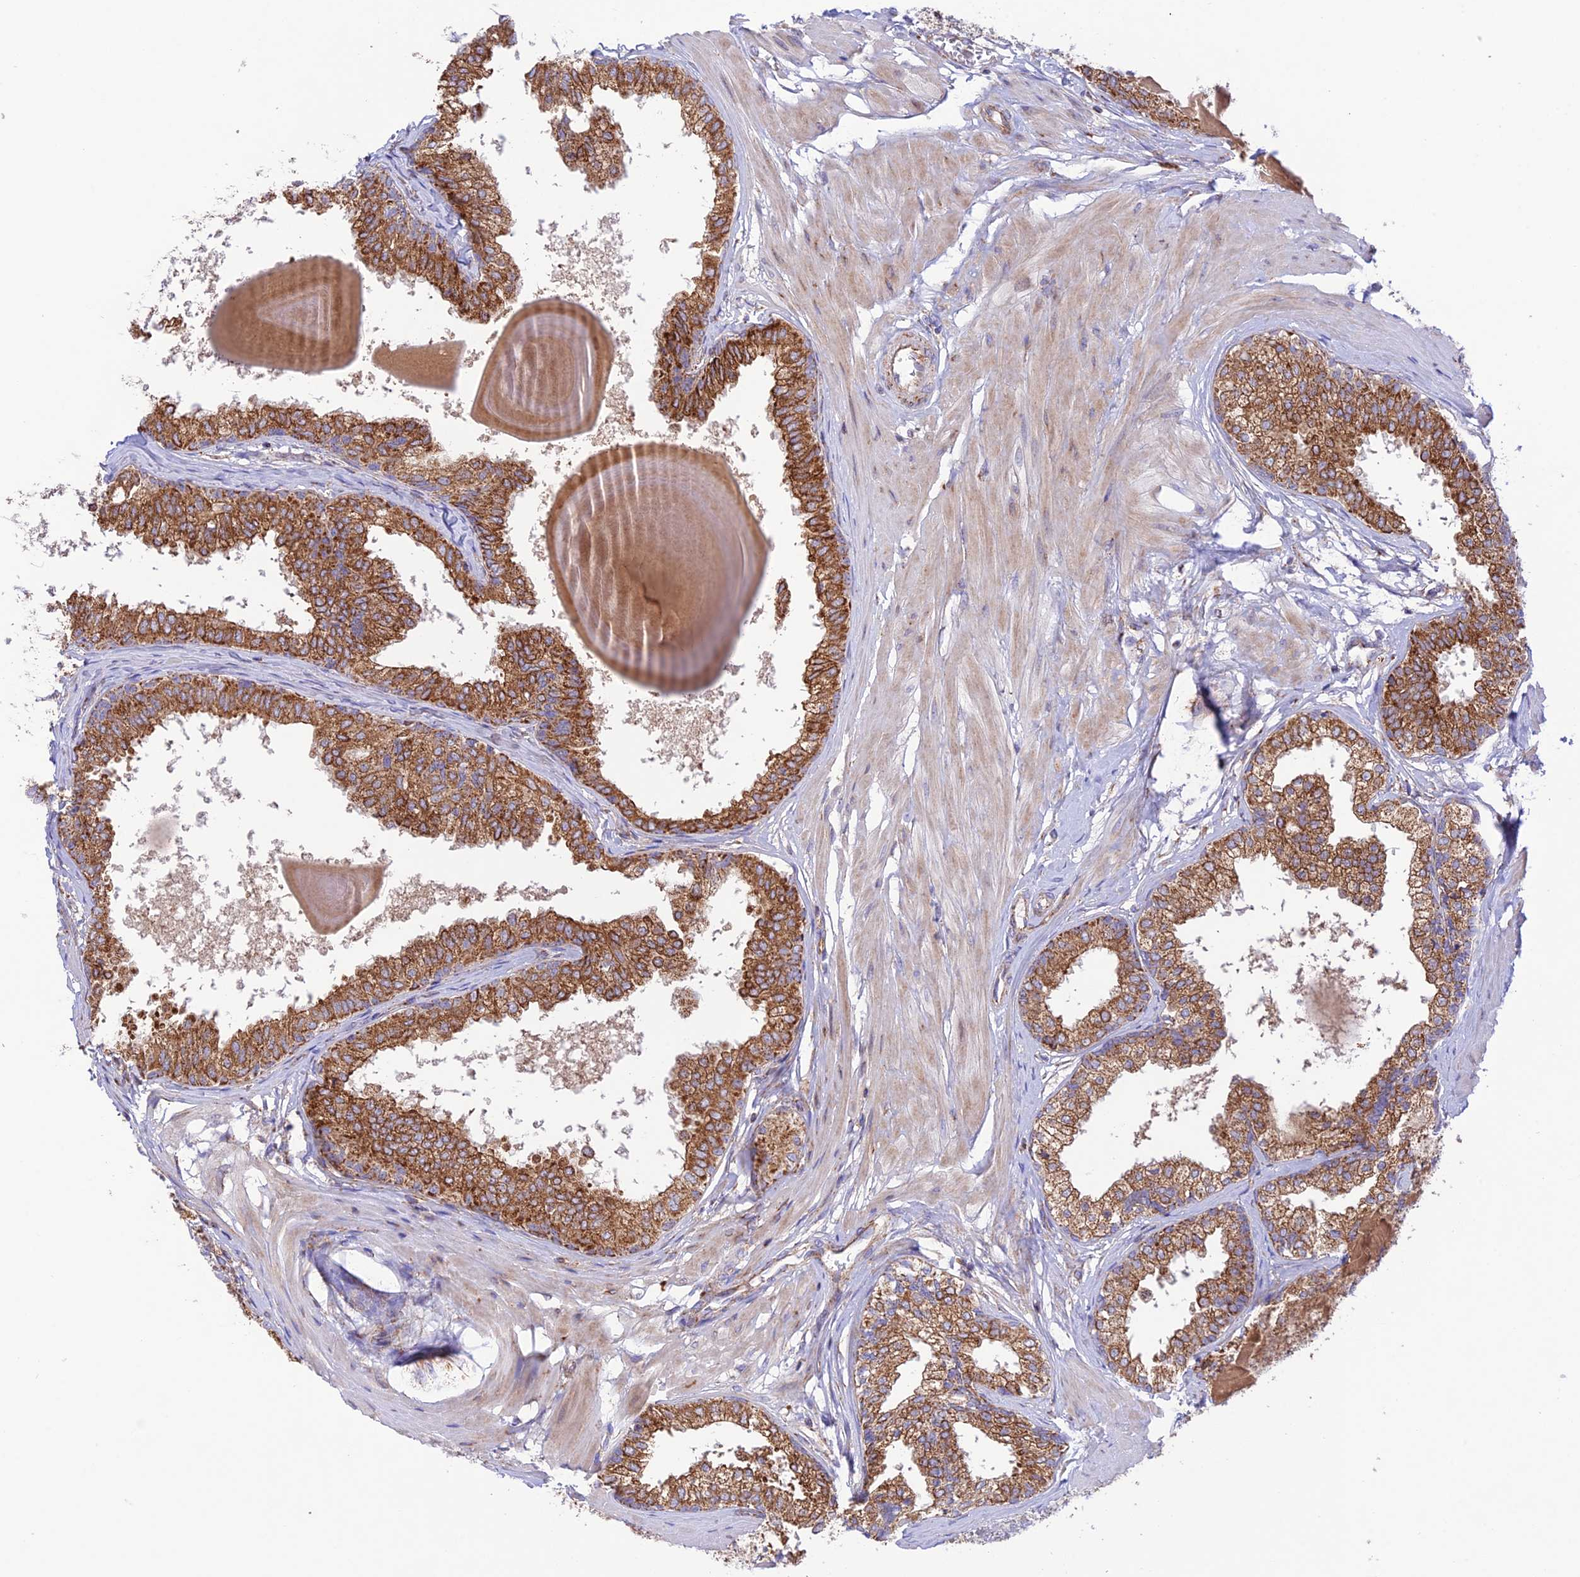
{"staining": {"intensity": "moderate", "quantity": ">75%", "location": "cytoplasmic/membranous"}, "tissue": "prostate", "cell_type": "Glandular cells", "image_type": "normal", "snomed": [{"axis": "morphology", "description": "Normal tissue, NOS"}, {"axis": "topography", "description": "Prostate"}], "caption": "Protein expression by immunohistochemistry exhibits moderate cytoplasmic/membranous staining in about >75% of glandular cells in unremarkable prostate.", "gene": "UAP1L1", "patient": {"sex": "male", "age": 48}}